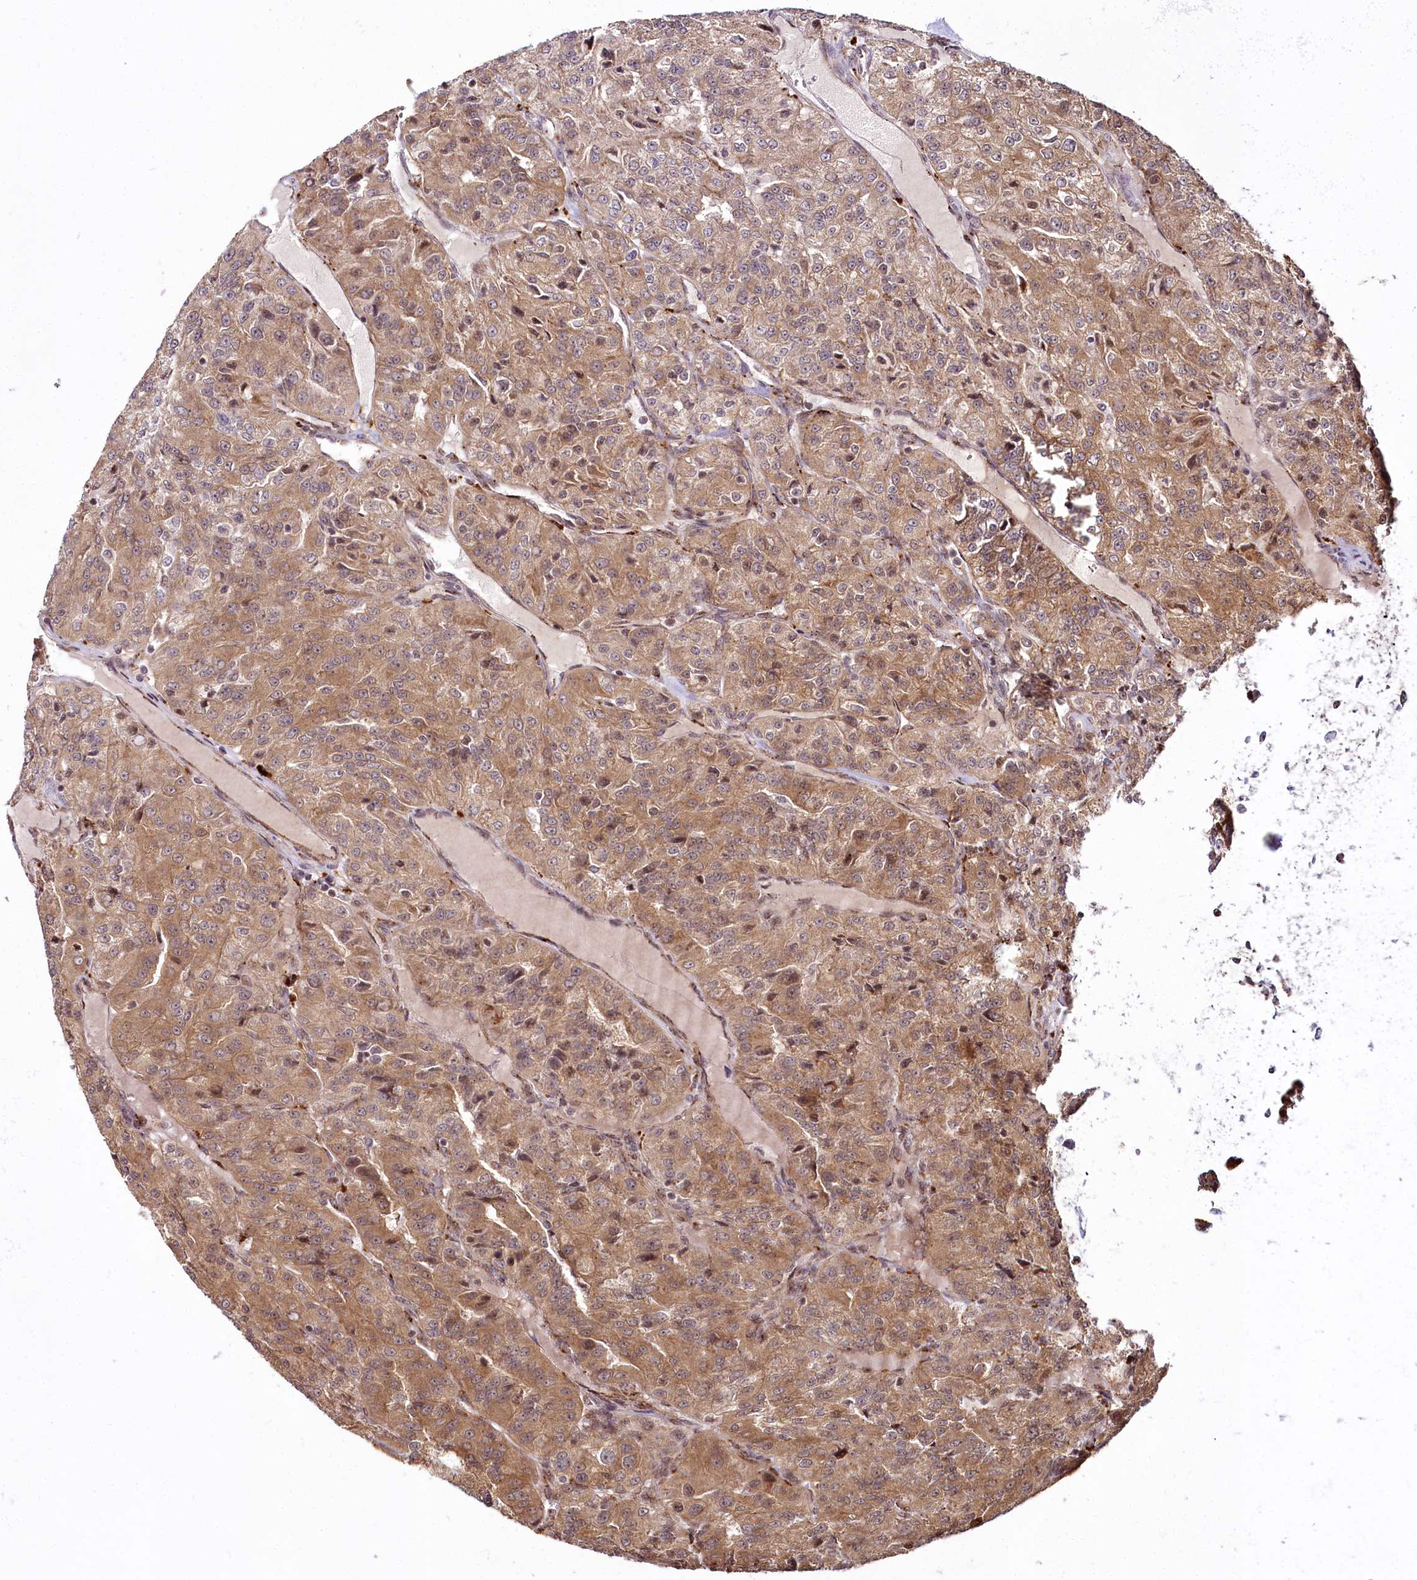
{"staining": {"intensity": "moderate", "quantity": ">75%", "location": "cytoplasmic/membranous,nuclear"}, "tissue": "renal cancer", "cell_type": "Tumor cells", "image_type": "cancer", "snomed": [{"axis": "morphology", "description": "Adenocarcinoma, NOS"}, {"axis": "topography", "description": "Kidney"}], "caption": "Immunohistochemistry (IHC) micrograph of neoplastic tissue: renal adenocarcinoma stained using immunohistochemistry (IHC) displays medium levels of moderate protein expression localized specifically in the cytoplasmic/membranous and nuclear of tumor cells, appearing as a cytoplasmic/membranous and nuclear brown color.", "gene": "HOXC8", "patient": {"sex": "female", "age": 63}}